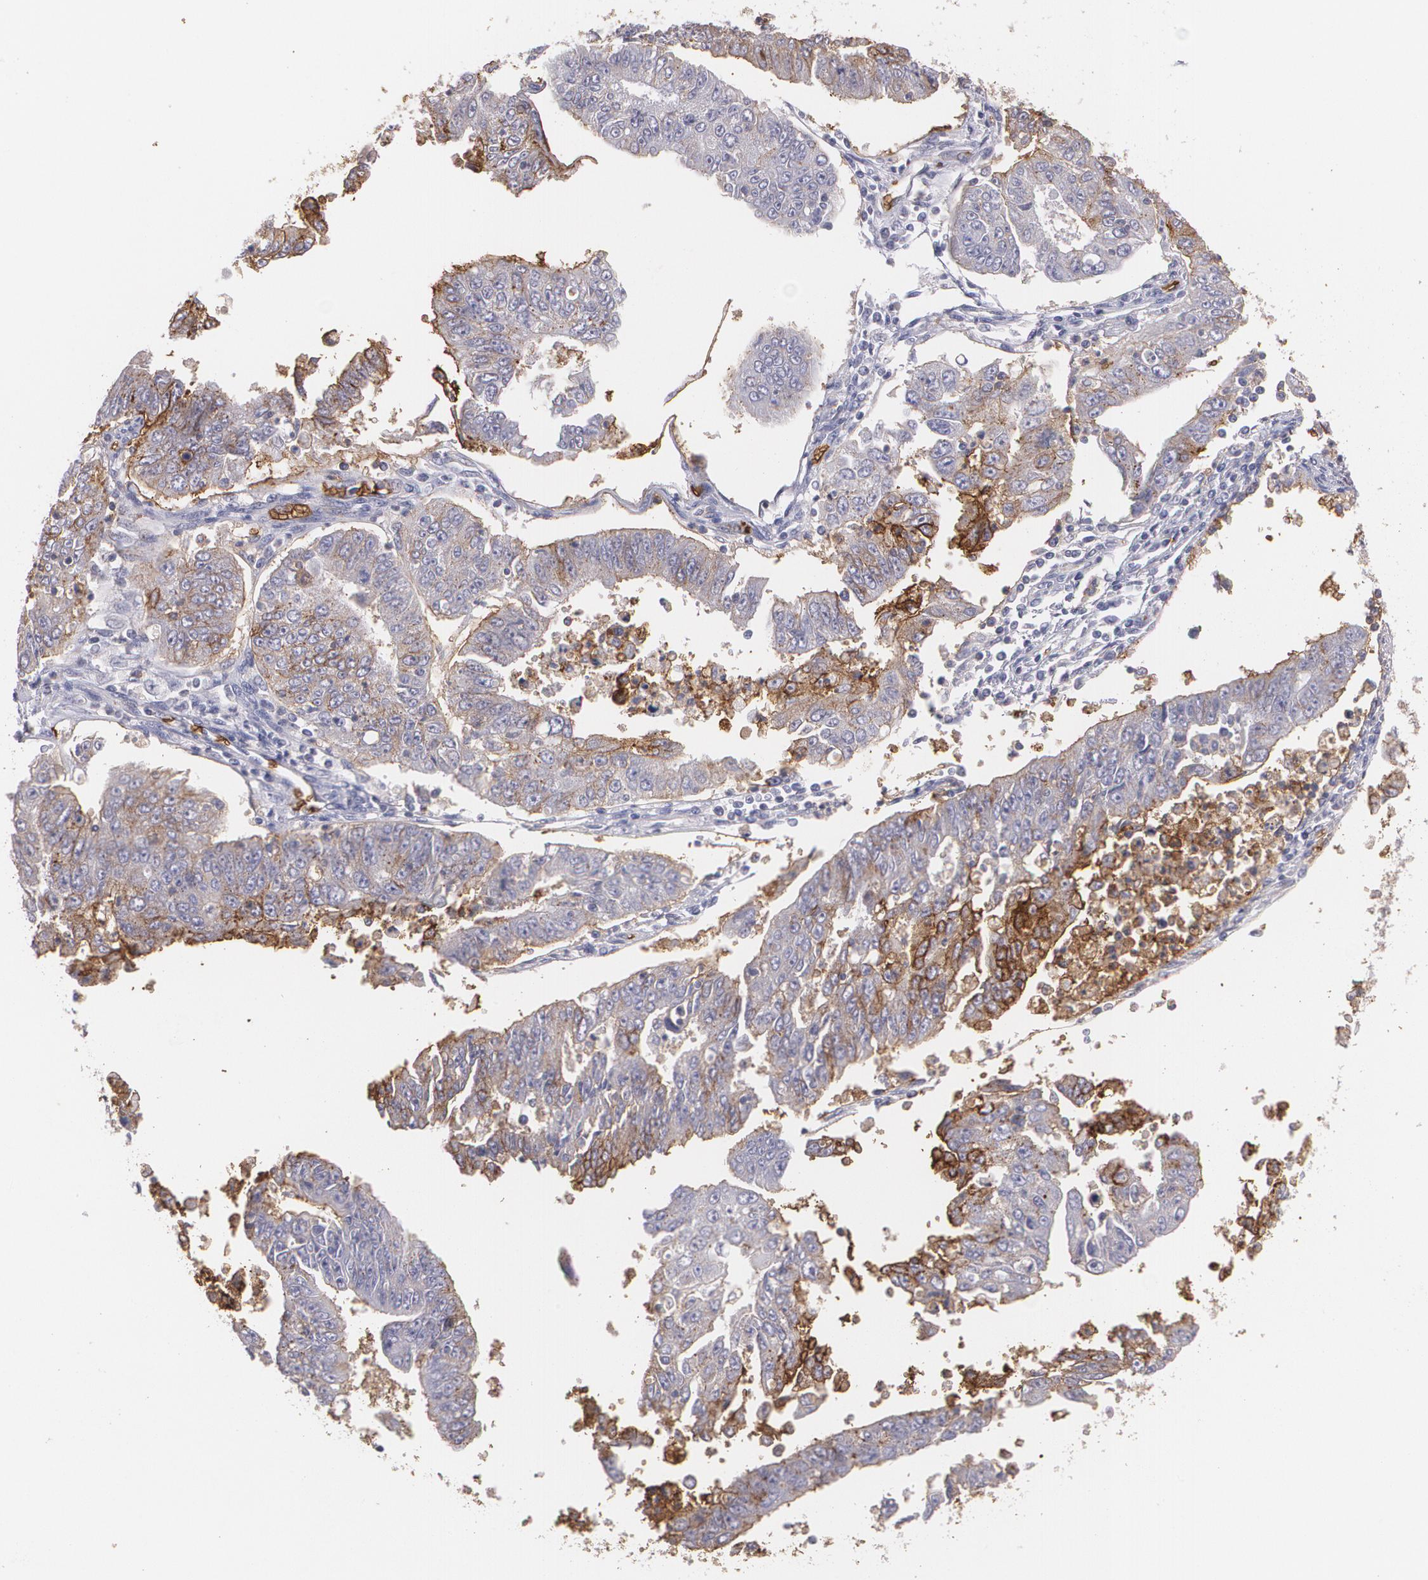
{"staining": {"intensity": "moderate", "quantity": ">75%", "location": "cytoplasmic/membranous"}, "tissue": "endometrial cancer", "cell_type": "Tumor cells", "image_type": "cancer", "snomed": [{"axis": "morphology", "description": "Adenocarcinoma, NOS"}, {"axis": "topography", "description": "Endometrium"}], "caption": "The photomicrograph displays immunohistochemical staining of endometrial cancer. There is moderate cytoplasmic/membranous expression is identified in about >75% of tumor cells. The staining was performed using DAB (3,3'-diaminobenzidine) to visualize the protein expression in brown, while the nuclei were stained in blue with hematoxylin (Magnification: 20x).", "gene": "SLC2A1", "patient": {"sex": "female", "age": 42}}